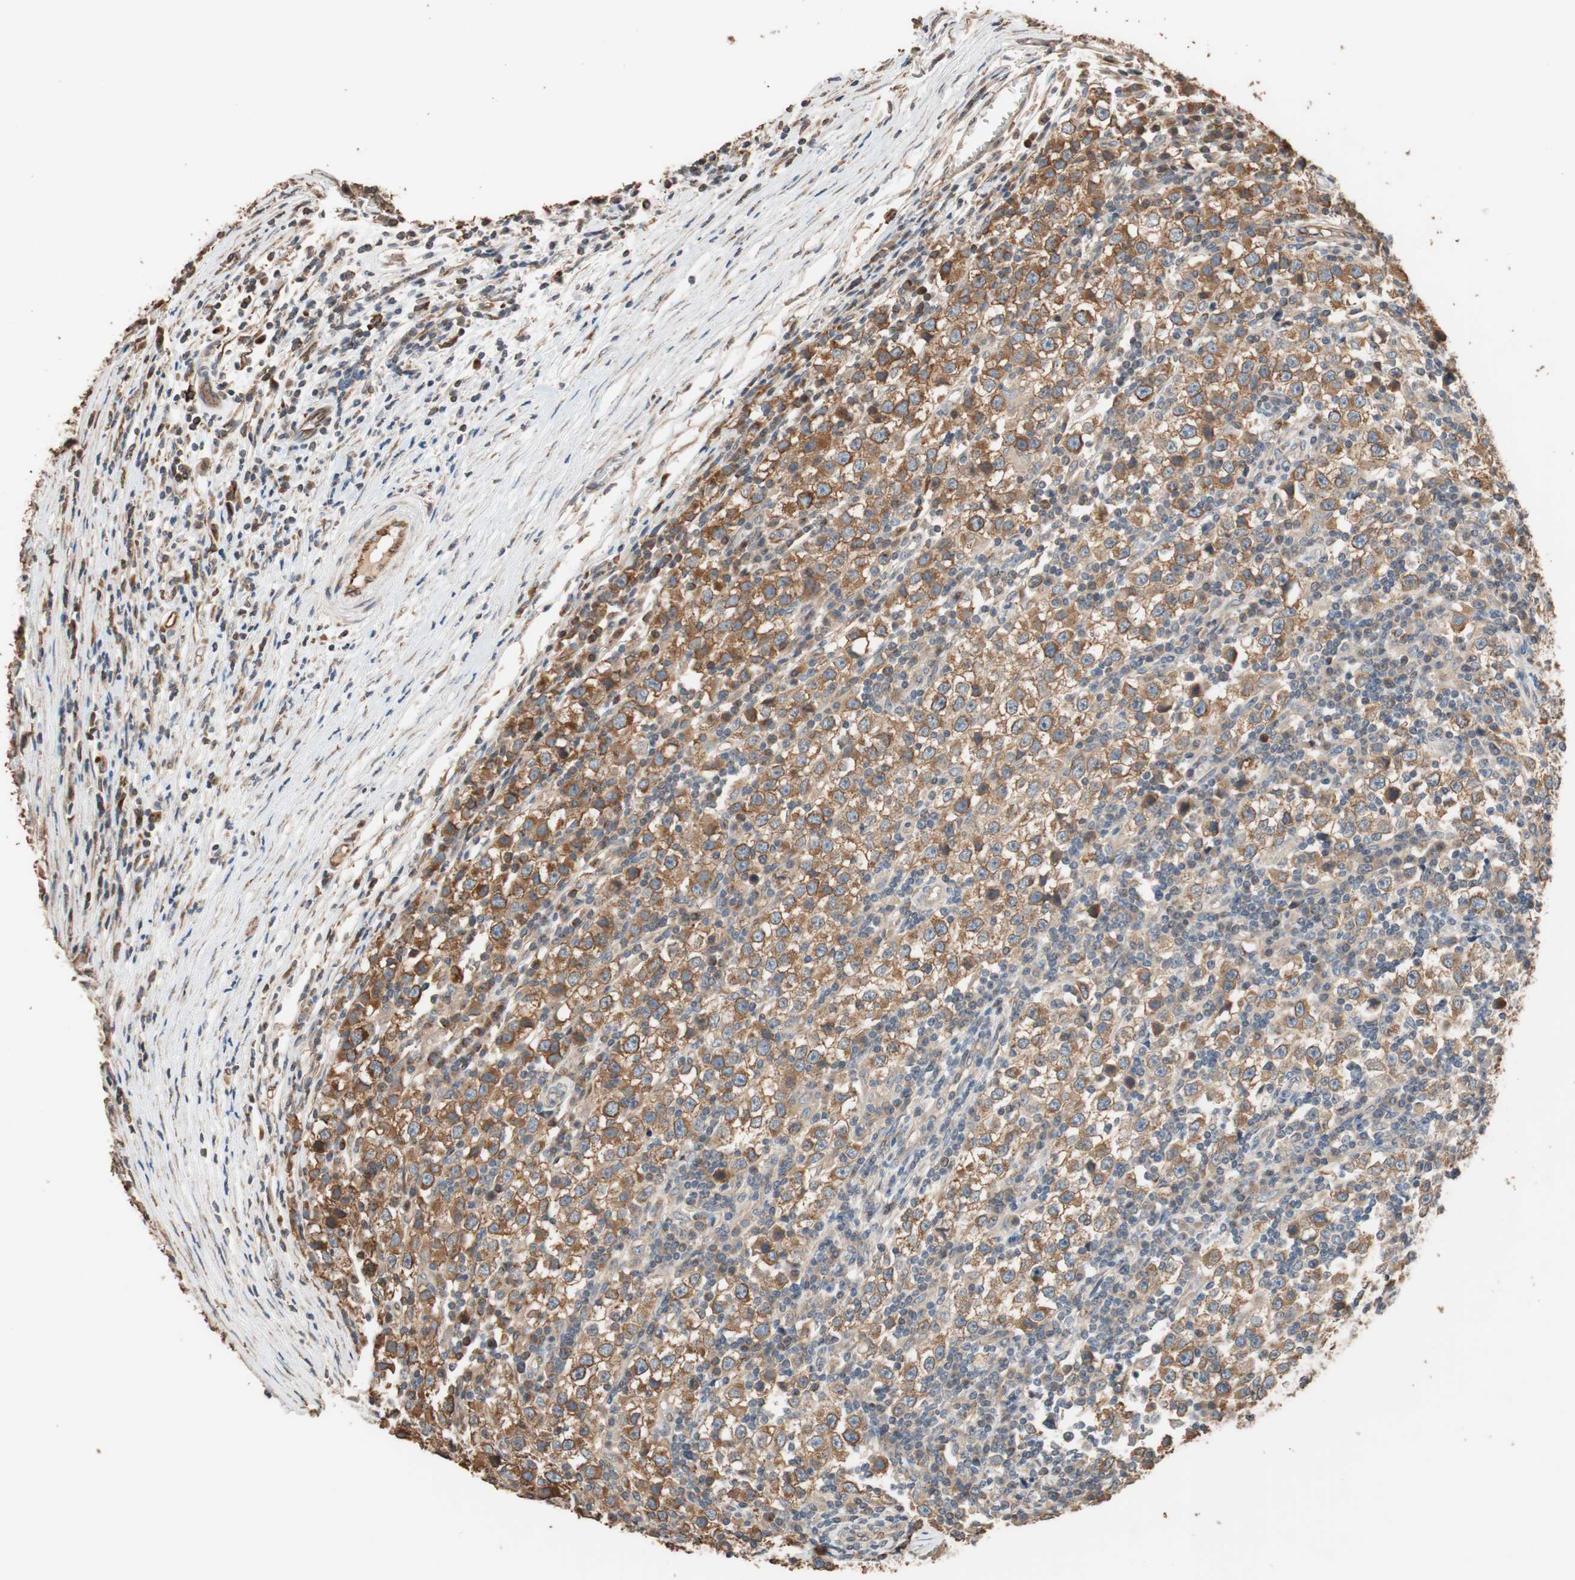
{"staining": {"intensity": "moderate", "quantity": ">75%", "location": "cytoplasmic/membranous"}, "tissue": "testis cancer", "cell_type": "Tumor cells", "image_type": "cancer", "snomed": [{"axis": "morphology", "description": "Seminoma, NOS"}, {"axis": "topography", "description": "Testis"}], "caption": "An immunohistochemistry photomicrograph of neoplastic tissue is shown. Protein staining in brown labels moderate cytoplasmic/membranous positivity in testis cancer within tumor cells.", "gene": "TUBB", "patient": {"sex": "male", "age": 65}}